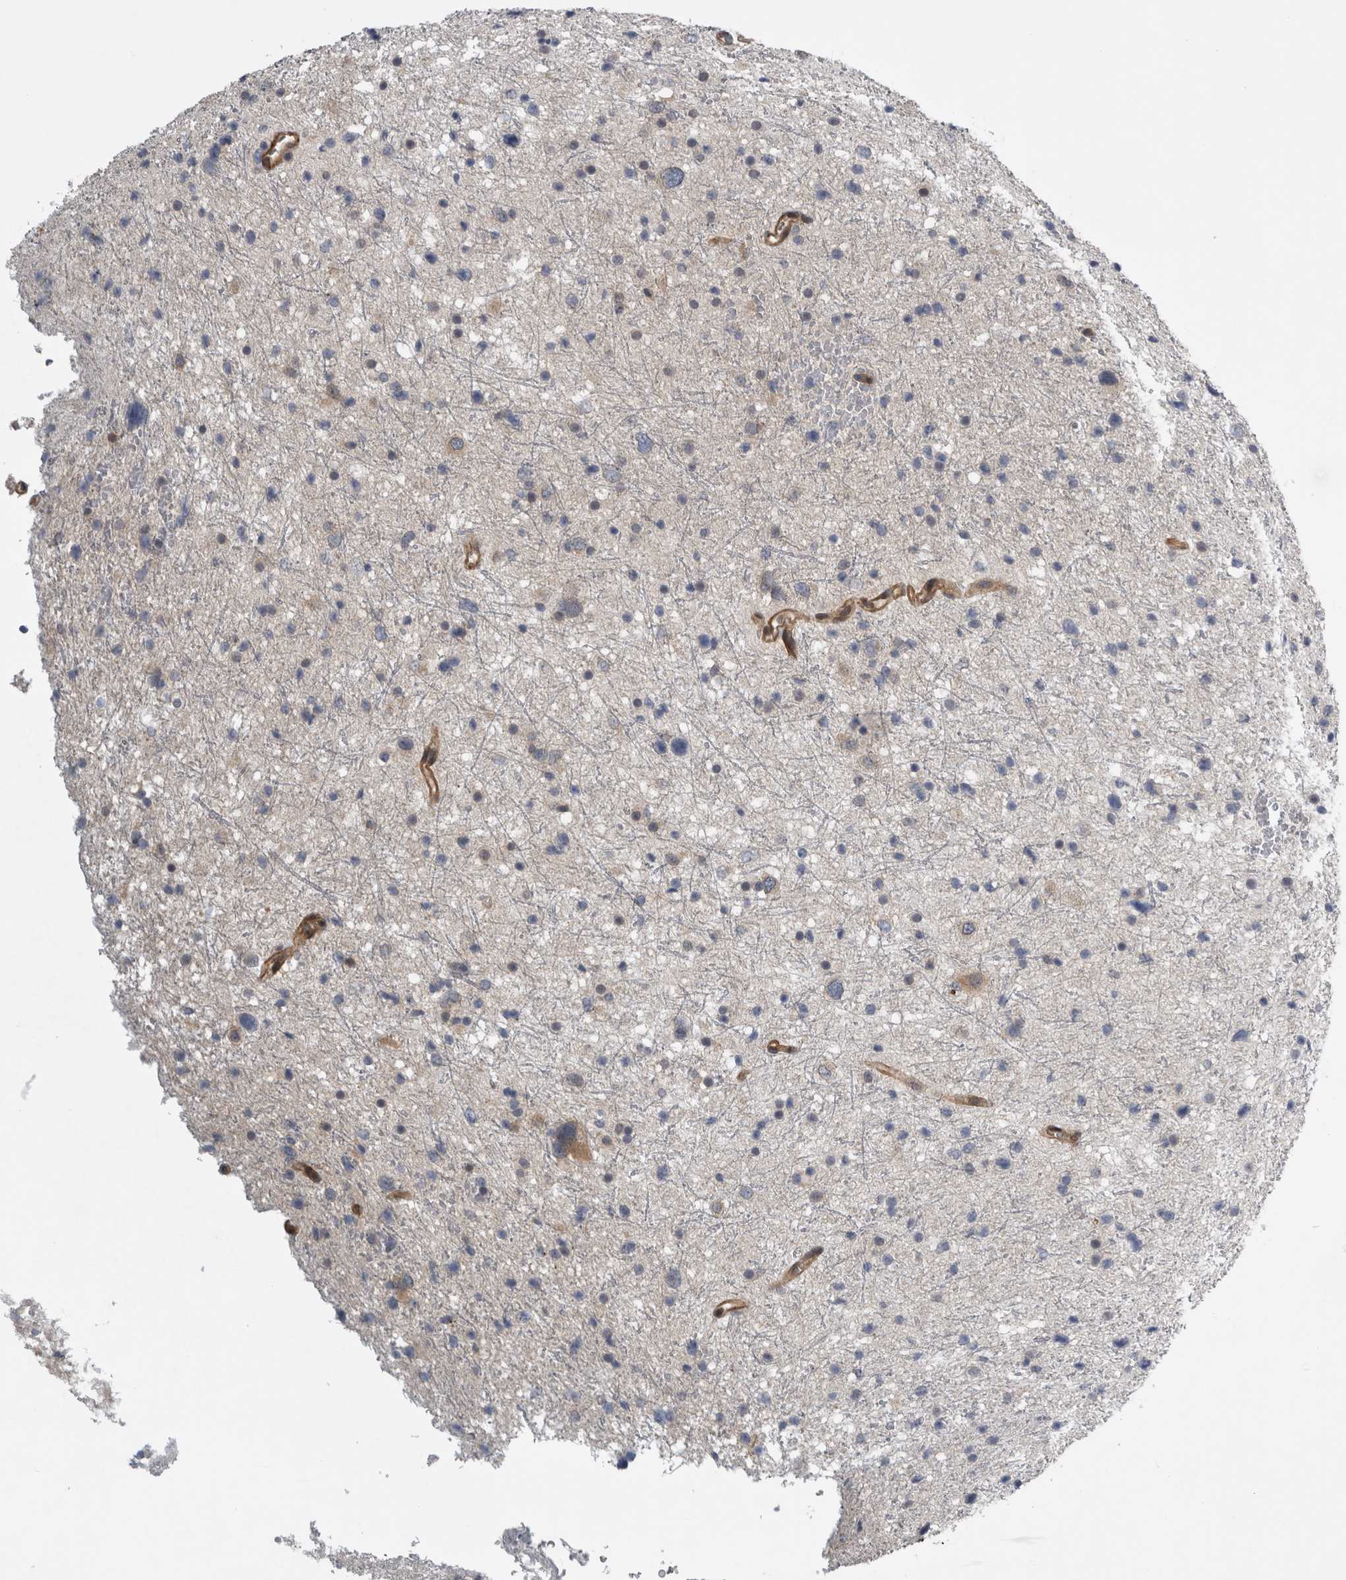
{"staining": {"intensity": "weak", "quantity": "<25%", "location": "cytoplasmic/membranous"}, "tissue": "glioma", "cell_type": "Tumor cells", "image_type": "cancer", "snomed": [{"axis": "morphology", "description": "Glioma, malignant, Low grade"}, {"axis": "topography", "description": "Brain"}], "caption": "DAB immunohistochemical staining of human malignant glioma (low-grade) exhibits no significant positivity in tumor cells.", "gene": "NAPRT", "patient": {"sex": "female", "age": 37}}